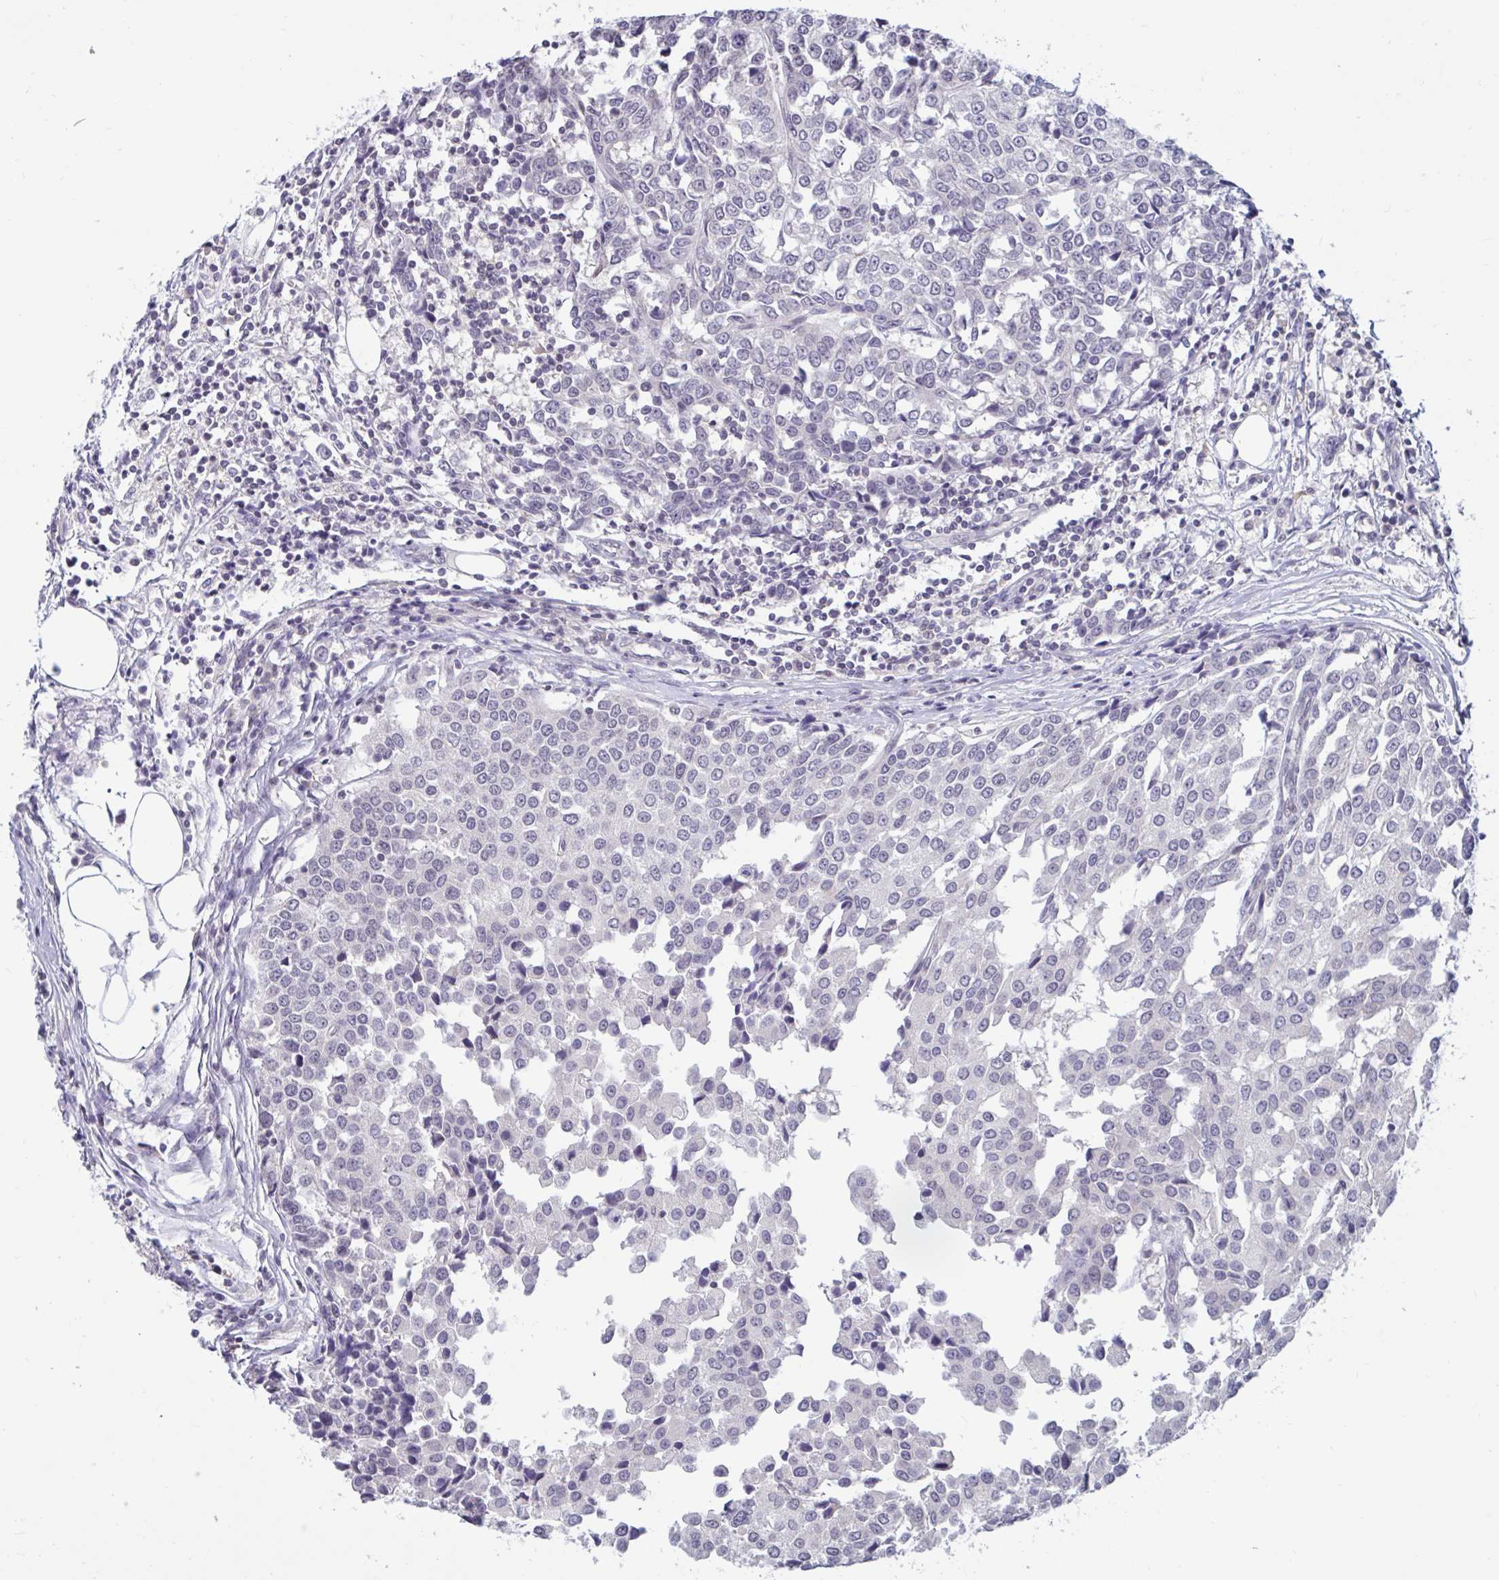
{"staining": {"intensity": "negative", "quantity": "none", "location": "none"}, "tissue": "breast cancer", "cell_type": "Tumor cells", "image_type": "cancer", "snomed": [{"axis": "morphology", "description": "Duct carcinoma"}, {"axis": "topography", "description": "Breast"}], "caption": "Immunohistochemical staining of breast cancer (invasive ductal carcinoma) shows no significant positivity in tumor cells. The staining is performed using DAB brown chromogen with nuclei counter-stained in using hematoxylin.", "gene": "ARPP19", "patient": {"sex": "female", "age": 80}}